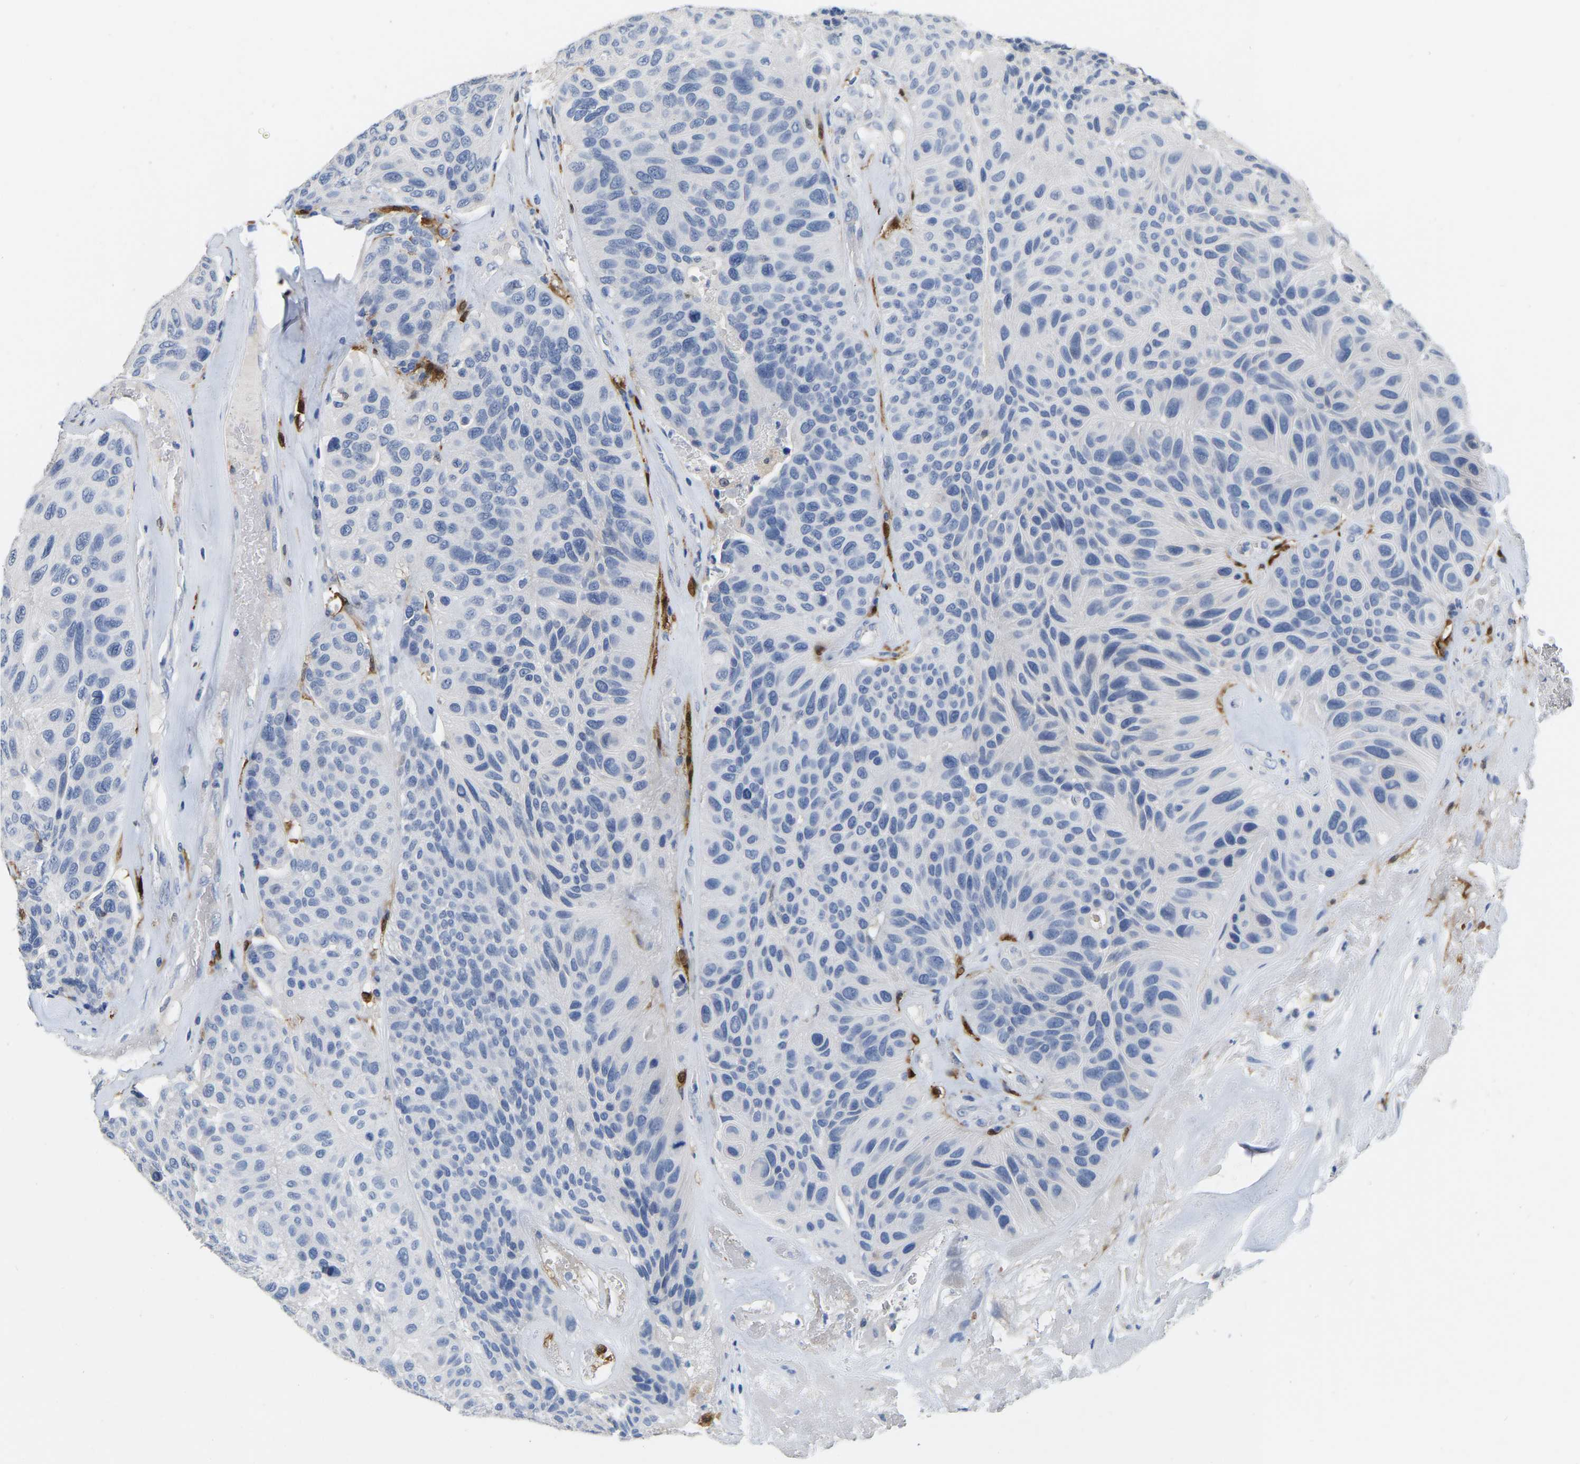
{"staining": {"intensity": "negative", "quantity": "none", "location": "none"}, "tissue": "urothelial cancer", "cell_type": "Tumor cells", "image_type": "cancer", "snomed": [{"axis": "morphology", "description": "Urothelial carcinoma, High grade"}, {"axis": "topography", "description": "Urinary bladder"}], "caption": "IHC photomicrograph of human urothelial cancer stained for a protein (brown), which demonstrates no positivity in tumor cells.", "gene": "ULBP2", "patient": {"sex": "male", "age": 66}}